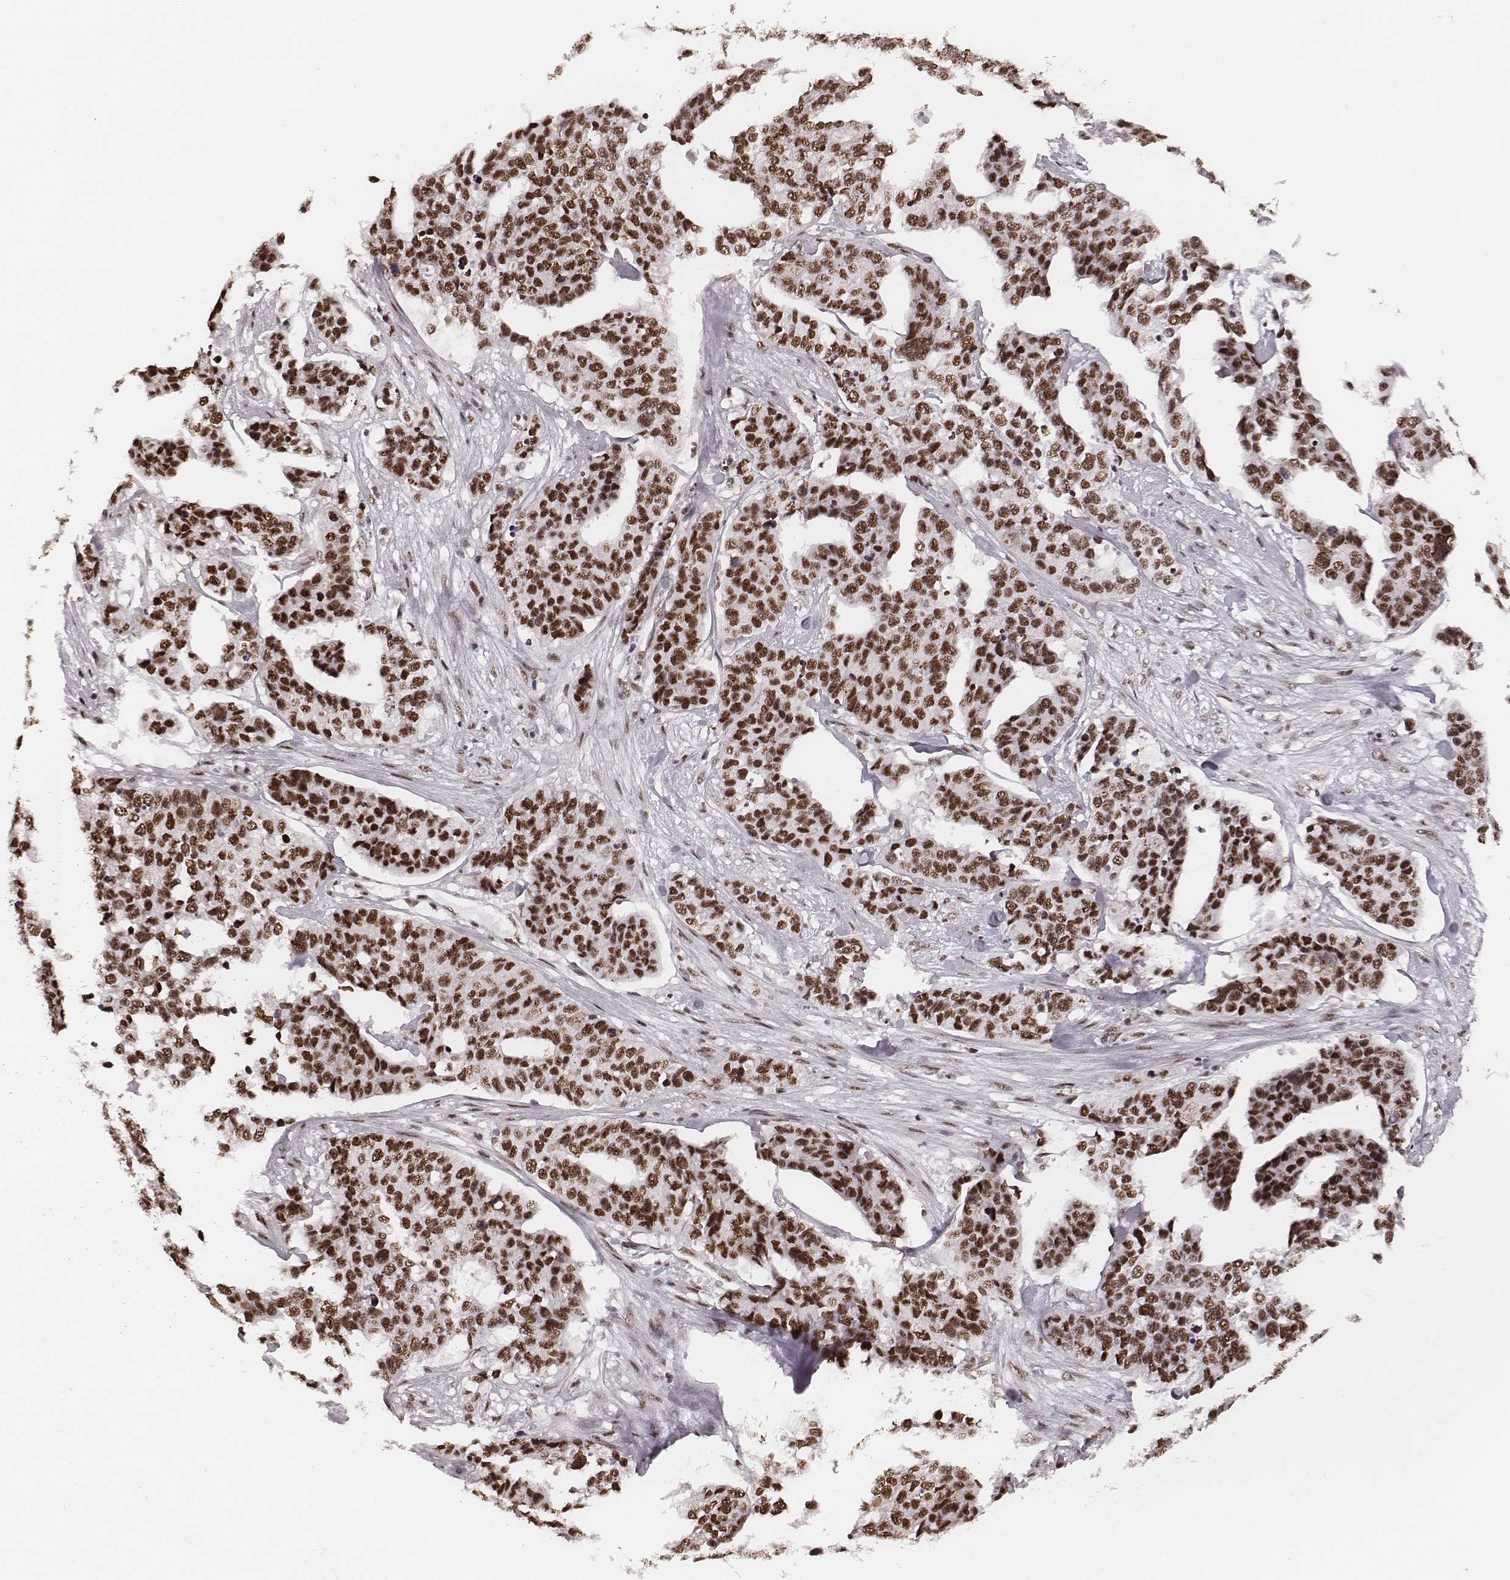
{"staining": {"intensity": "strong", "quantity": ">75%", "location": "nuclear"}, "tissue": "ovarian cancer", "cell_type": "Tumor cells", "image_type": "cancer", "snomed": [{"axis": "morphology", "description": "Carcinoma, endometroid"}, {"axis": "topography", "description": "Ovary"}], "caption": "Brown immunohistochemical staining in human endometroid carcinoma (ovarian) demonstrates strong nuclear expression in approximately >75% of tumor cells.", "gene": "LUC7L", "patient": {"sex": "female", "age": 65}}